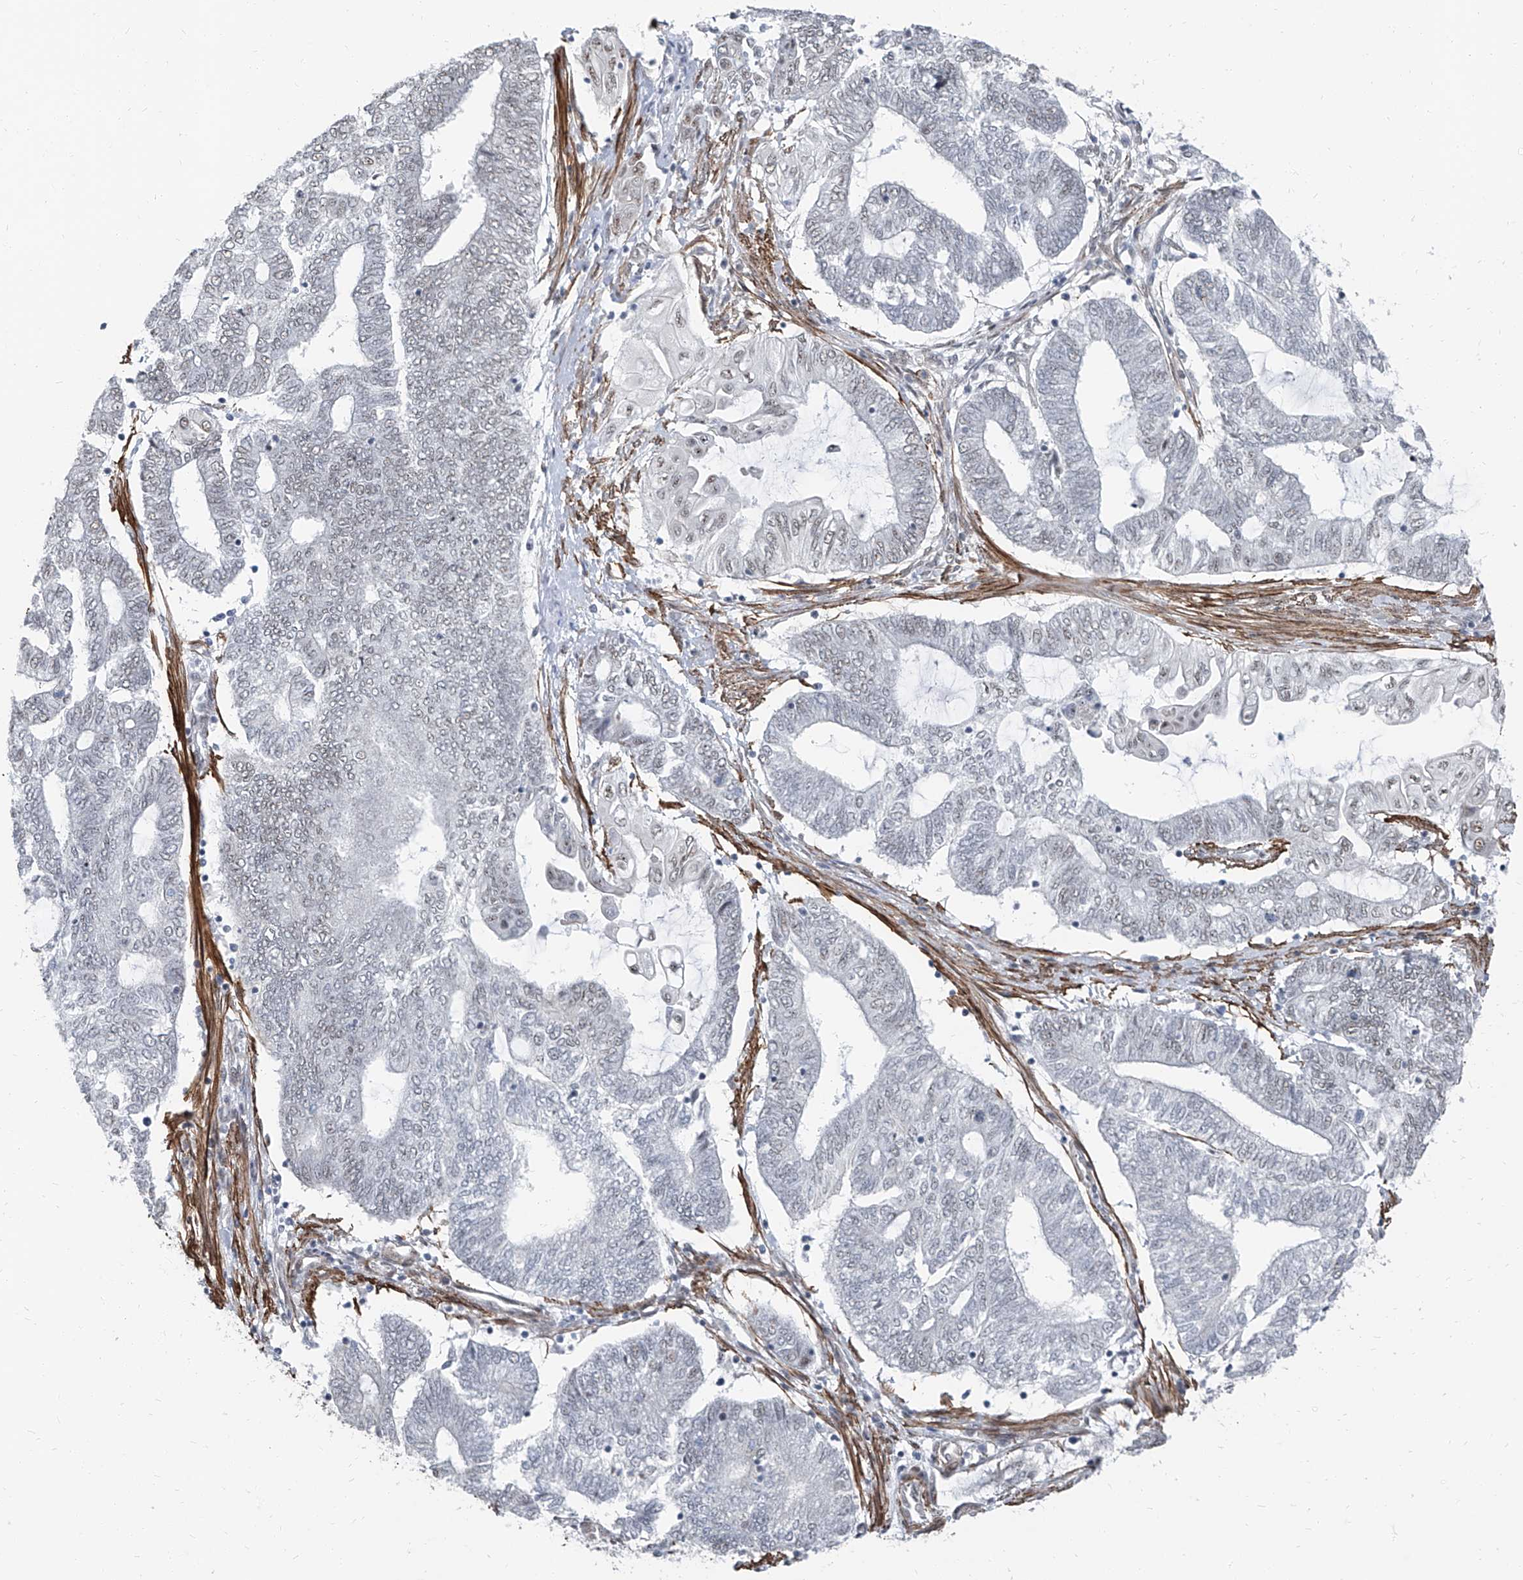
{"staining": {"intensity": "weak", "quantity": "<25%", "location": "nuclear"}, "tissue": "endometrial cancer", "cell_type": "Tumor cells", "image_type": "cancer", "snomed": [{"axis": "morphology", "description": "Adenocarcinoma, NOS"}, {"axis": "topography", "description": "Uterus"}, {"axis": "topography", "description": "Endometrium"}], "caption": "The photomicrograph shows no staining of tumor cells in endometrial cancer (adenocarcinoma).", "gene": "TXLNB", "patient": {"sex": "female", "age": 70}}